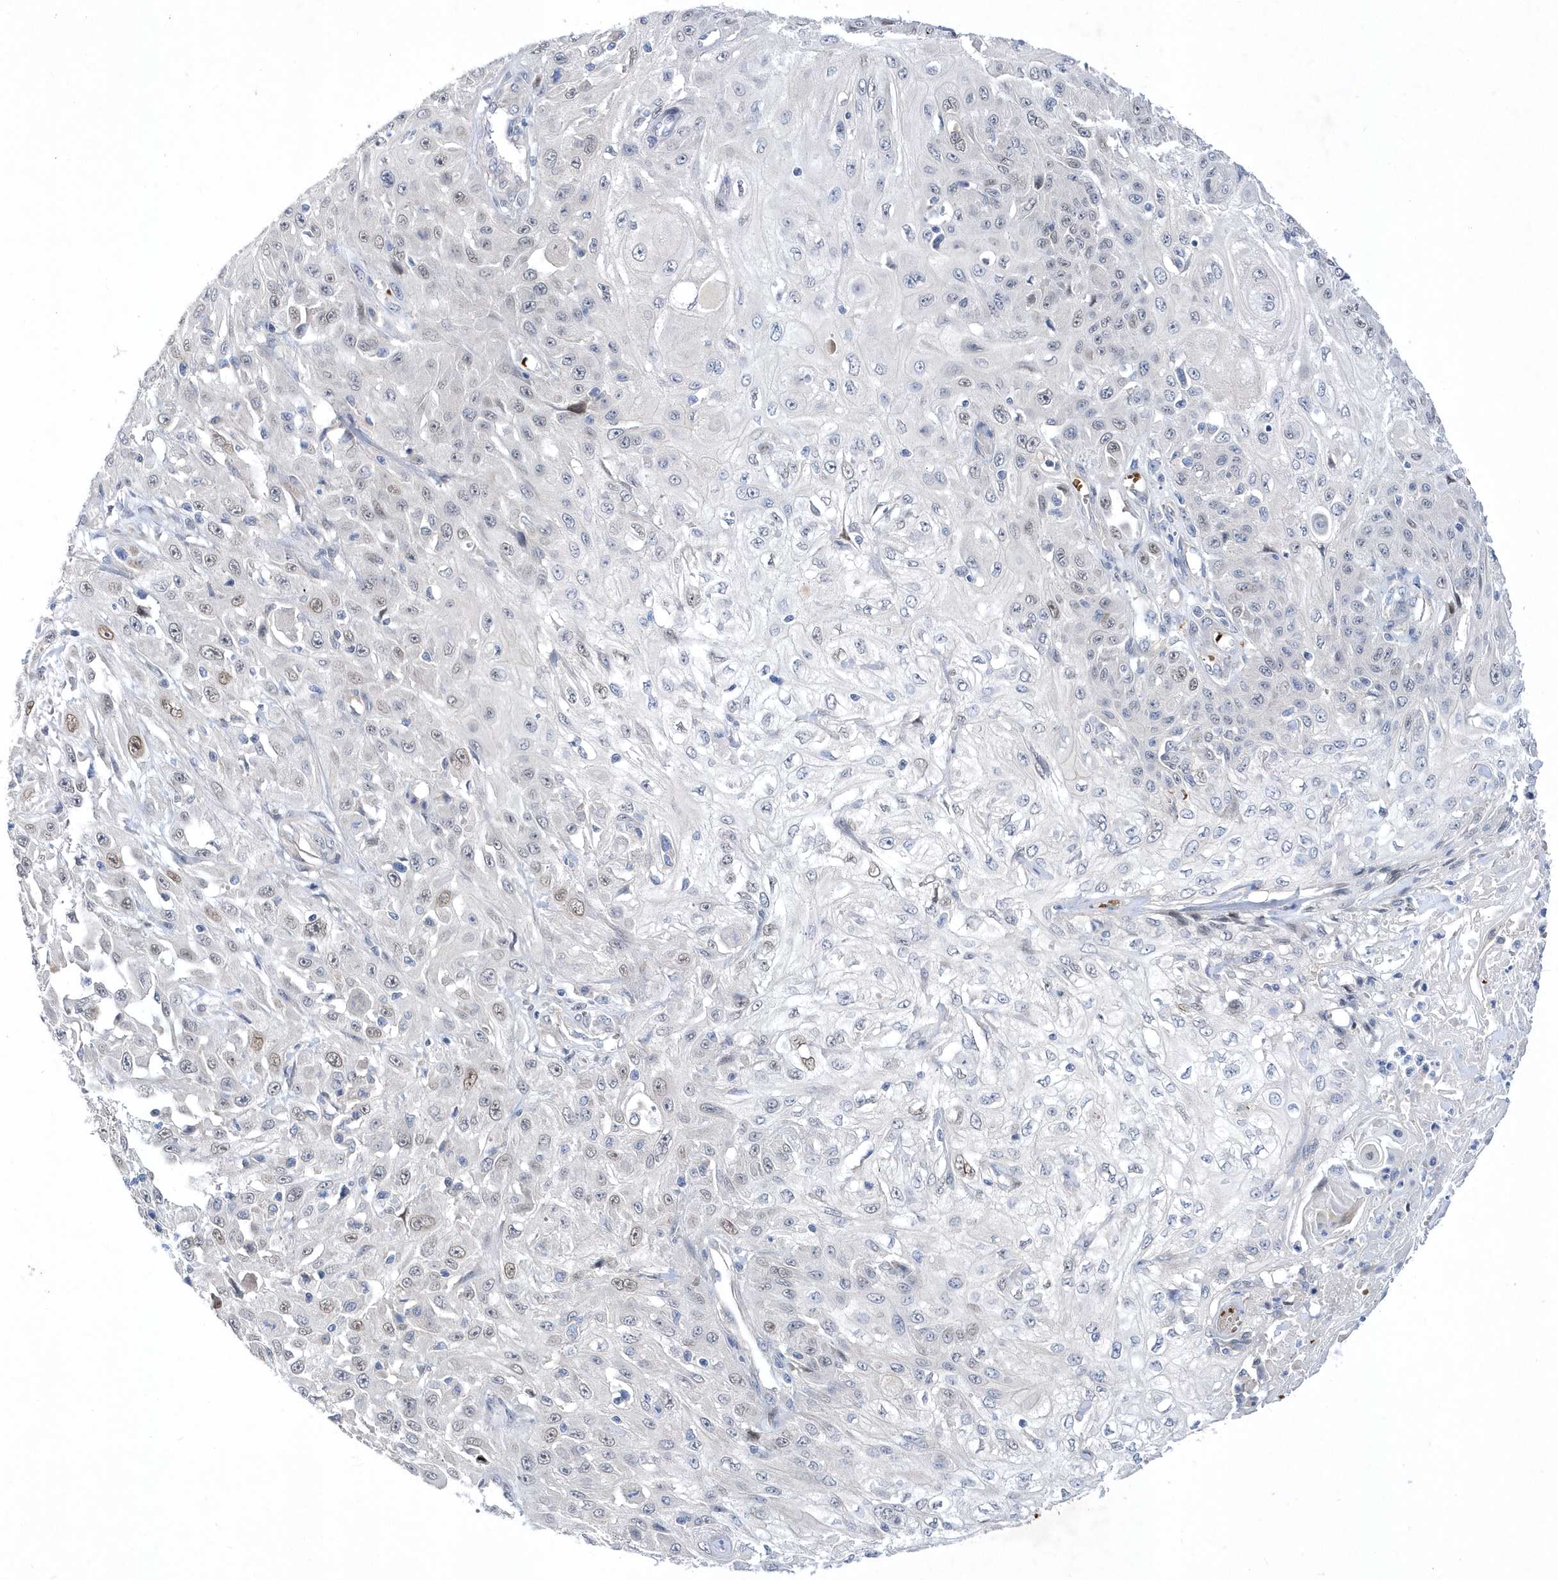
{"staining": {"intensity": "weak", "quantity": "<25%", "location": "nuclear"}, "tissue": "skin cancer", "cell_type": "Tumor cells", "image_type": "cancer", "snomed": [{"axis": "morphology", "description": "Squamous cell carcinoma, NOS"}, {"axis": "morphology", "description": "Squamous cell carcinoma, metastatic, NOS"}, {"axis": "topography", "description": "Skin"}, {"axis": "topography", "description": "Lymph node"}], "caption": "The image reveals no significant staining in tumor cells of skin cancer.", "gene": "ZNF875", "patient": {"sex": "male", "age": 75}}